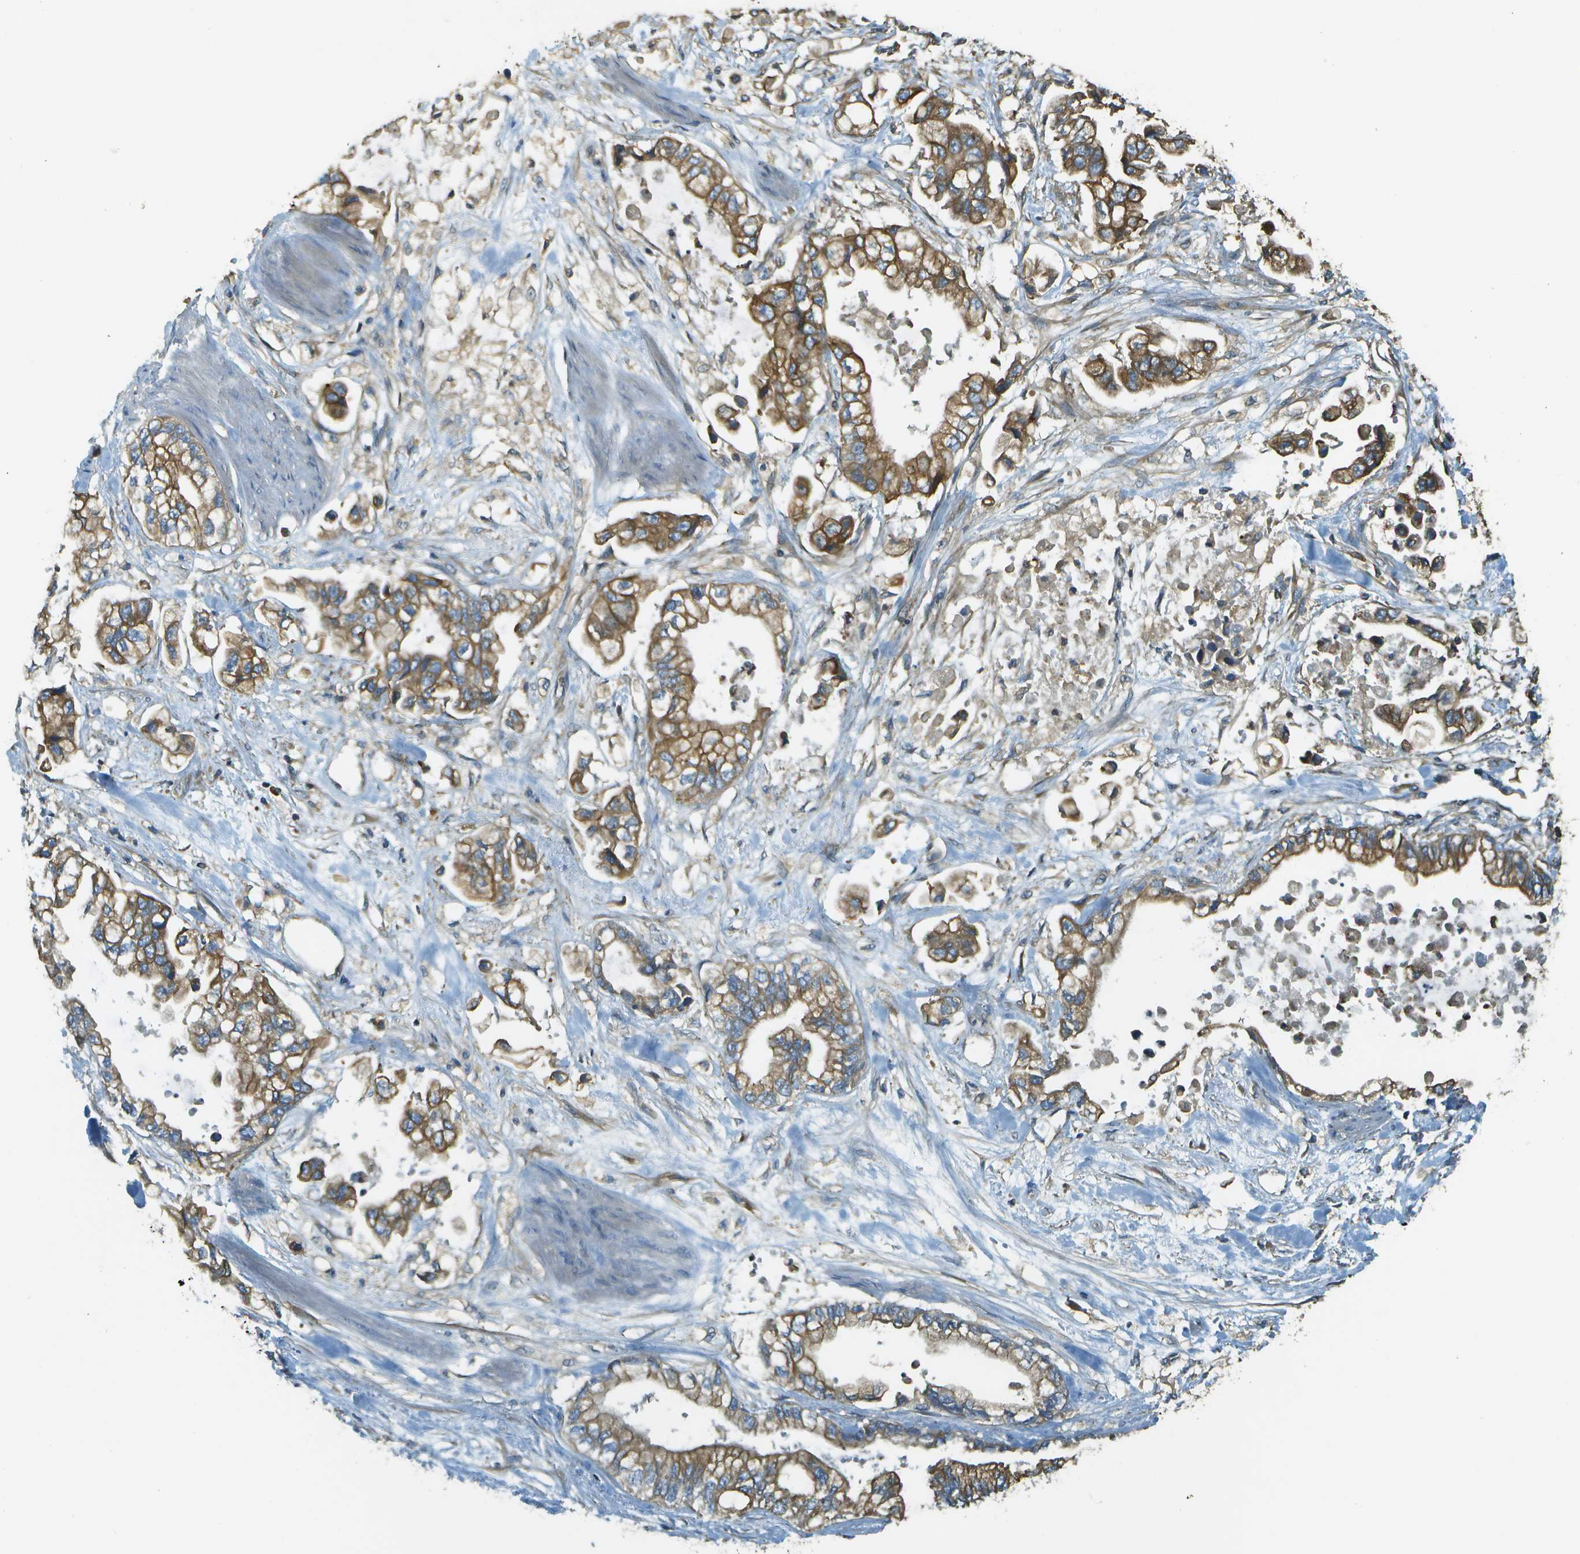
{"staining": {"intensity": "moderate", "quantity": ">75%", "location": "cytoplasmic/membranous"}, "tissue": "stomach cancer", "cell_type": "Tumor cells", "image_type": "cancer", "snomed": [{"axis": "morphology", "description": "Normal tissue, NOS"}, {"axis": "morphology", "description": "Adenocarcinoma, NOS"}, {"axis": "topography", "description": "Stomach"}], "caption": "The histopathology image shows a brown stain indicating the presence of a protein in the cytoplasmic/membranous of tumor cells in stomach cancer (adenocarcinoma). Immunohistochemistry stains the protein of interest in brown and the nuclei are stained blue.", "gene": "DNAJB11", "patient": {"sex": "male", "age": 62}}